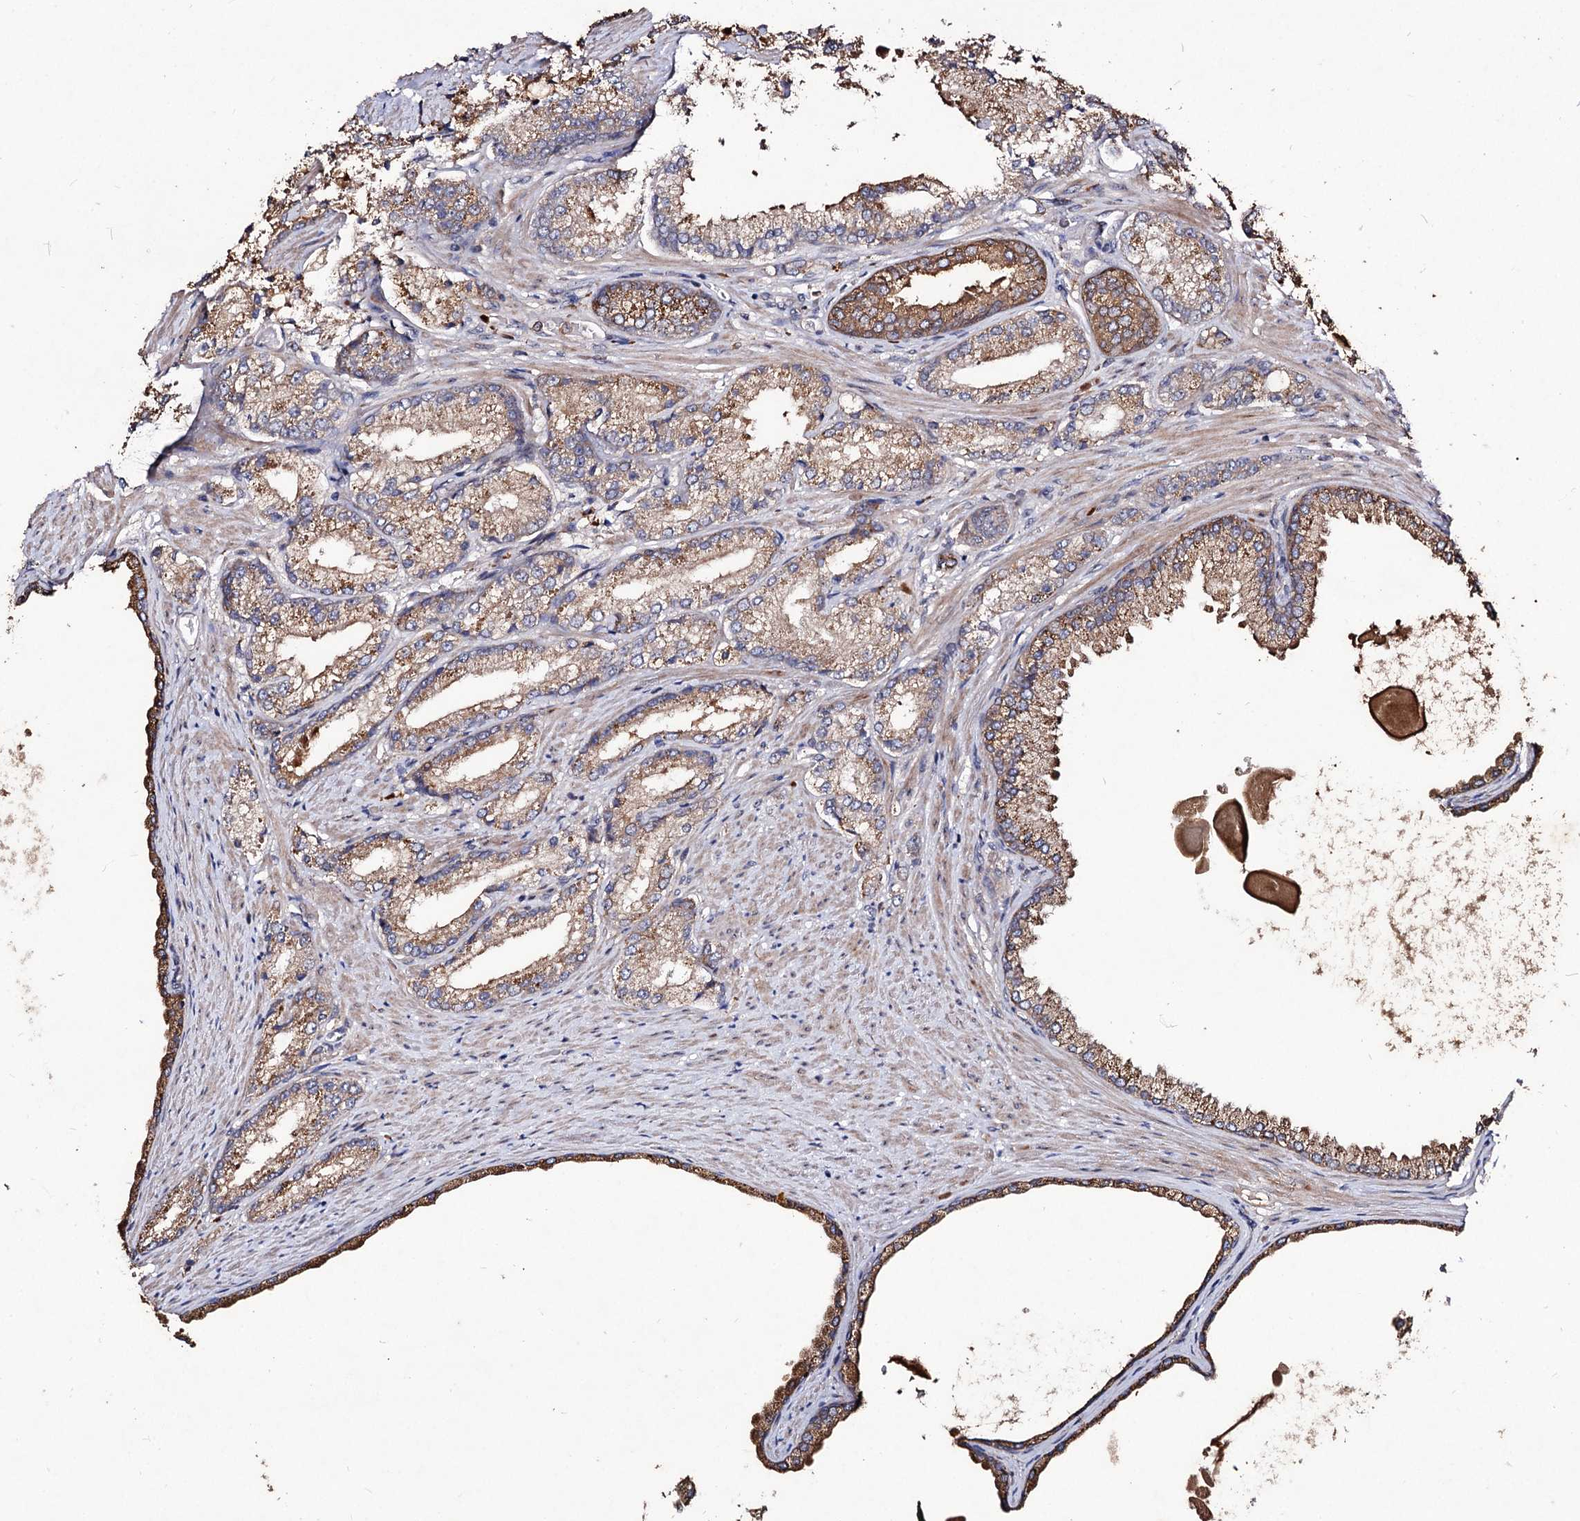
{"staining": {"intensity": "moderate", "quantity": "25%-75%", "location": "cytoplasmic/membranous"}, "tissue": "prostate cancer", "cell_type": "Tumor cells", "image_type": "cancer", "snomed": [{"axis": "morphology", "description": "Adenocarcinoma, High grade"}, {"axis": "topography", "description": "Prostate"}], "caption": "Immunohistochemistry of human prostate cancer displays medium levels of moderate cytoplasmic/membranous expression in about 25%-75% of tumor cells. (DAB = brown stain, brightfield microscopy at high magnification).", "gene": "MYO1H", "patient": {"sex": "male", "age": 66}}